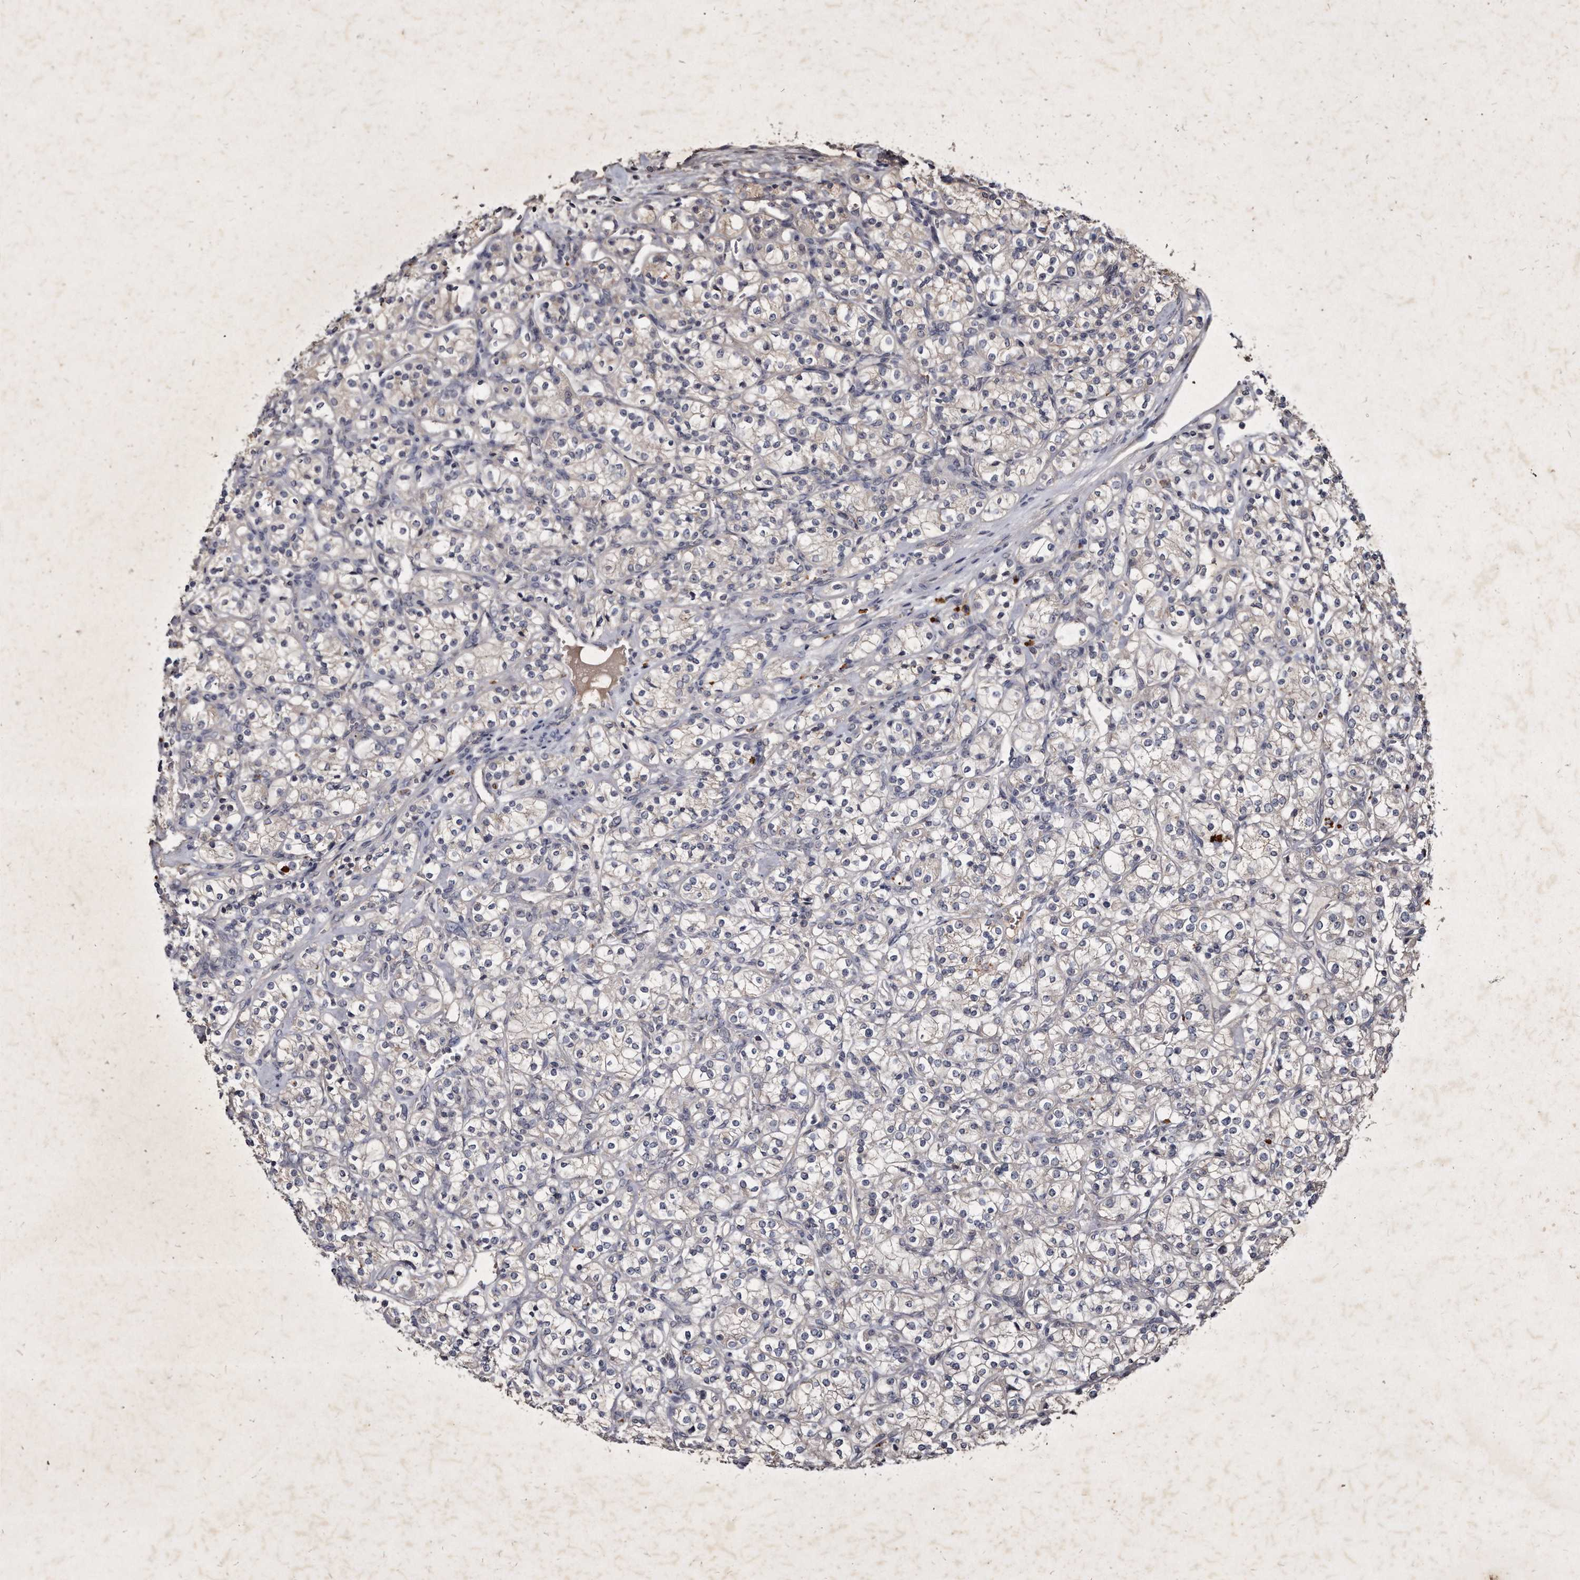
{"staining": {"intensity": "negative", "quantity": "none", "location": "none"}, "tissue": "renal cancer", "cell_type": "Tumor cells", "image_type": "cancer", "snomed": [{"axis": "morphology", "description": "Adenocarcinoma, NOS"}, {"axis": "topography", "description": "Kidney"}], "caption": "Immunohistochemistry of human renal cancer (adenocarcinoma) shows no expression in tumor cells.", "gene": "KLHDC3", "patient": {"sex": "male", "age": 77}}